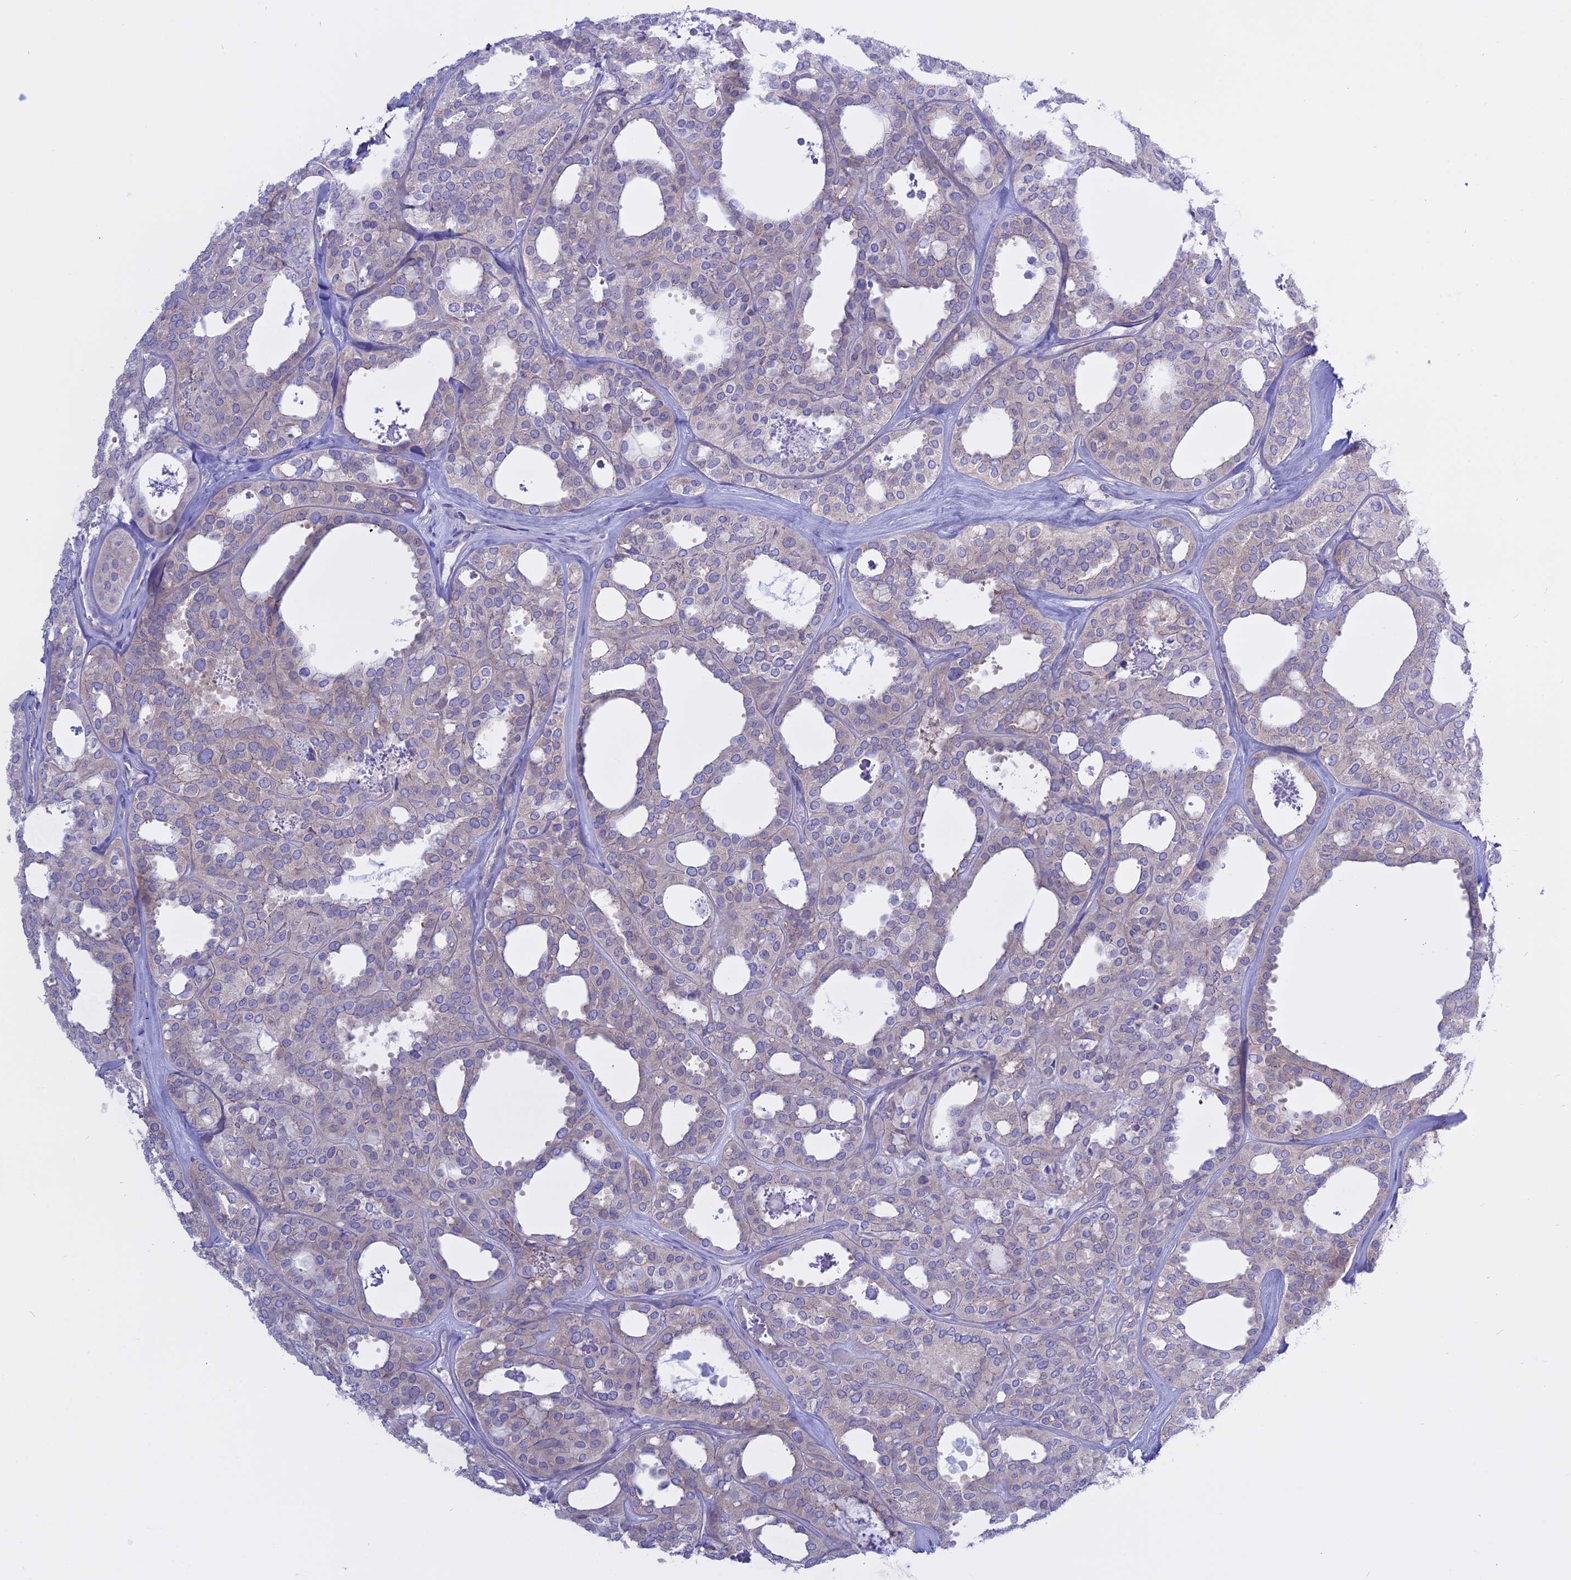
{"staining": {"intensity": "negative", "quantity": "none", "location": "none"}, "tissue": "thyroid cancer", "cell_type": "Tumor cells", "image_type": "cancer", "snomed": [{"axis": "morphology", "description": "Follicular adenoma carcinoma, NOS"}, {"axis": "topography", "description": "Thyroid gland"}], "caption": "There is no significant staining in tumor cells of thyroid follicular adenoma carcinoma. (Brightfield microscopy of DAB (3,3'-diaminobenzidine) immunohistochemistry at high magnification).", "gene": "AHCYL1", "patient": {"sex": "male", "age": 75}}